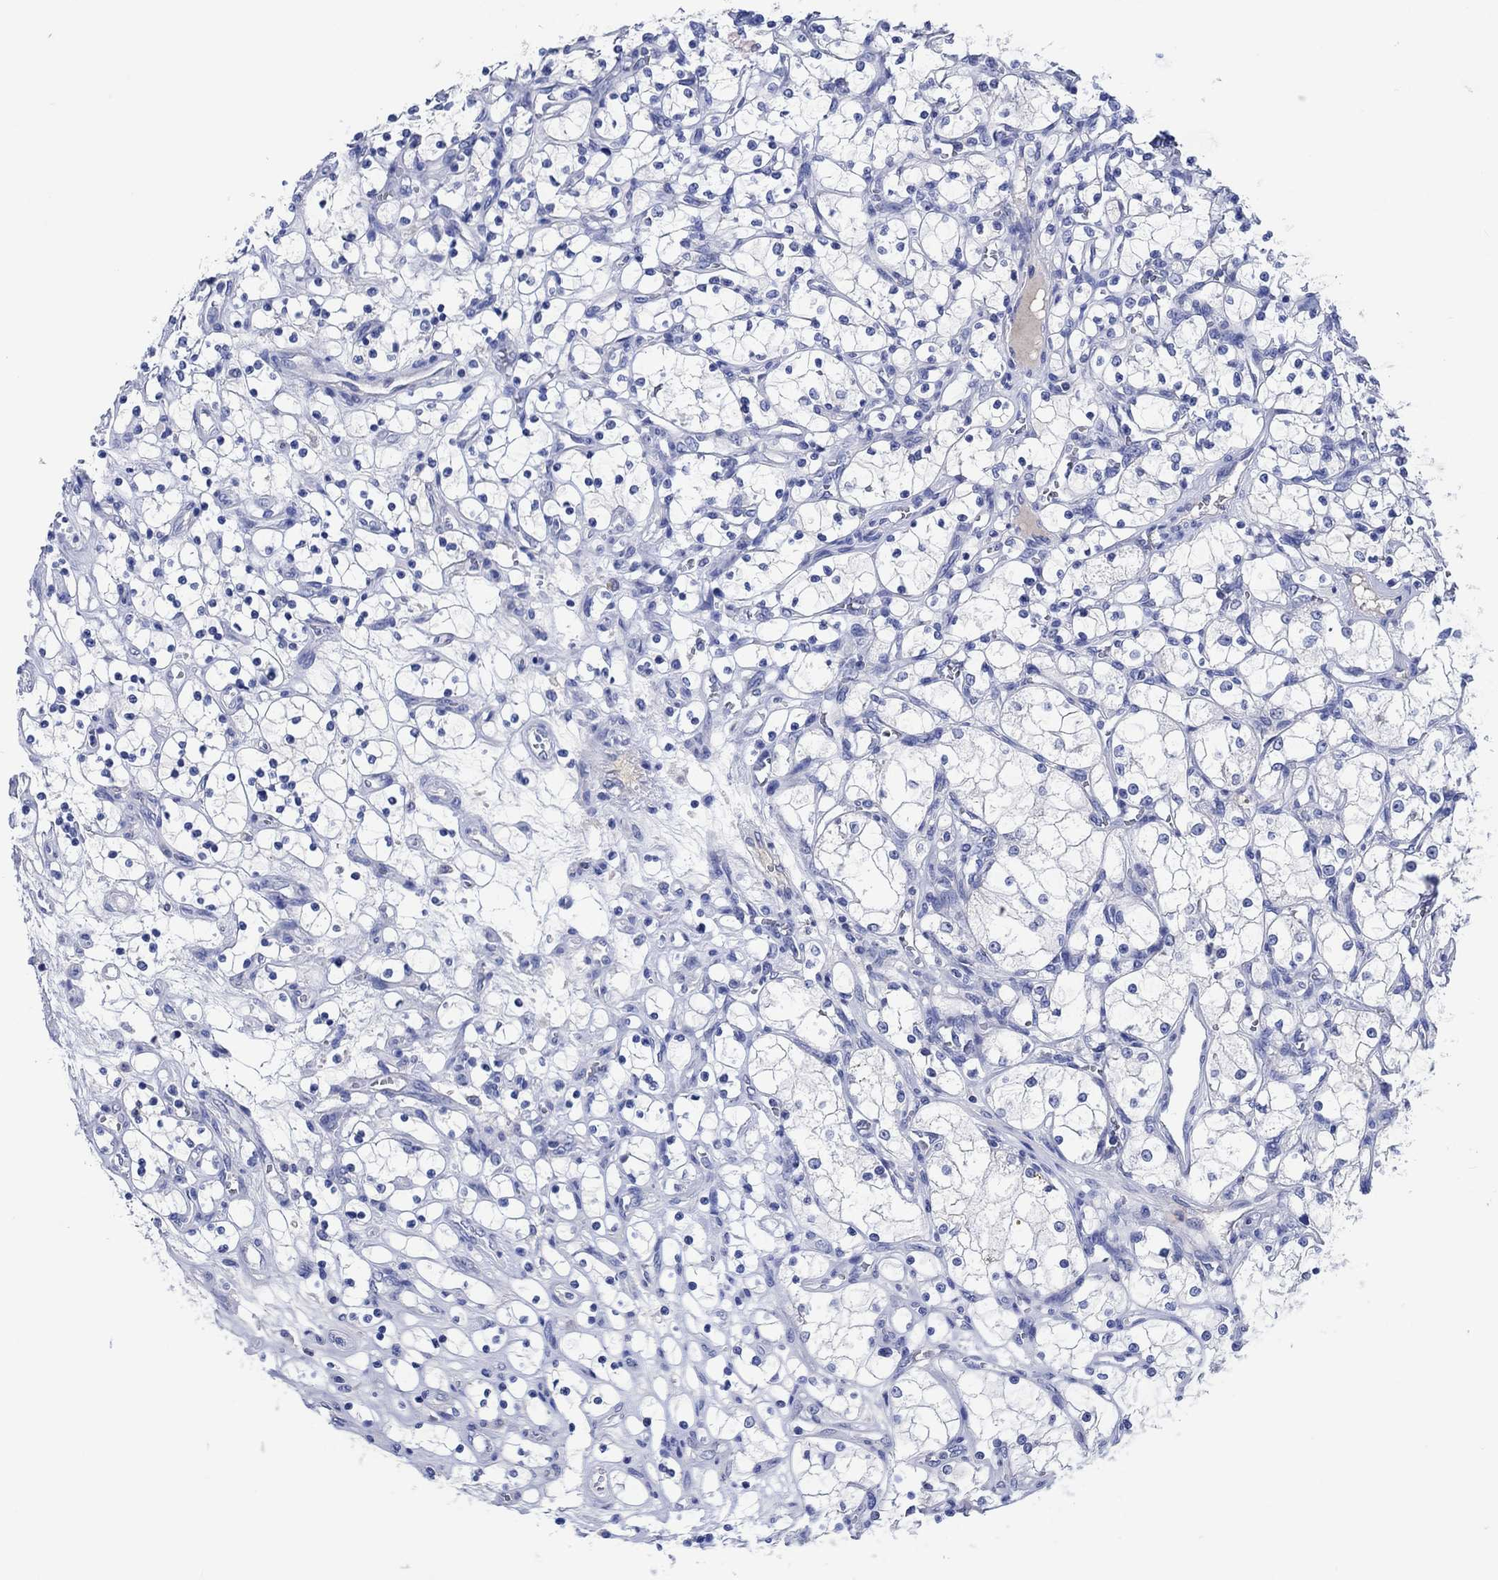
{"staining": {"intensity": "negative", "quantity": "none", "location": "none"}, "tissue": "renal cancer", "cell_type": "Tumor cells", "image_type": "cancer", "snomed": [{"axis": "morphology", "description": "Adenocarcinoma, NOS"}, {"axis": "topography", "description": "Kidney"}], "caption": "A high-resolution histopathology image shows immunohistochemistry (IHC) staining of adenocarcinoma (renal), which reveals no significant expression in tumor cells.", "gene": "CPNE6", "patient": {"sex": "female", "age": 69}}